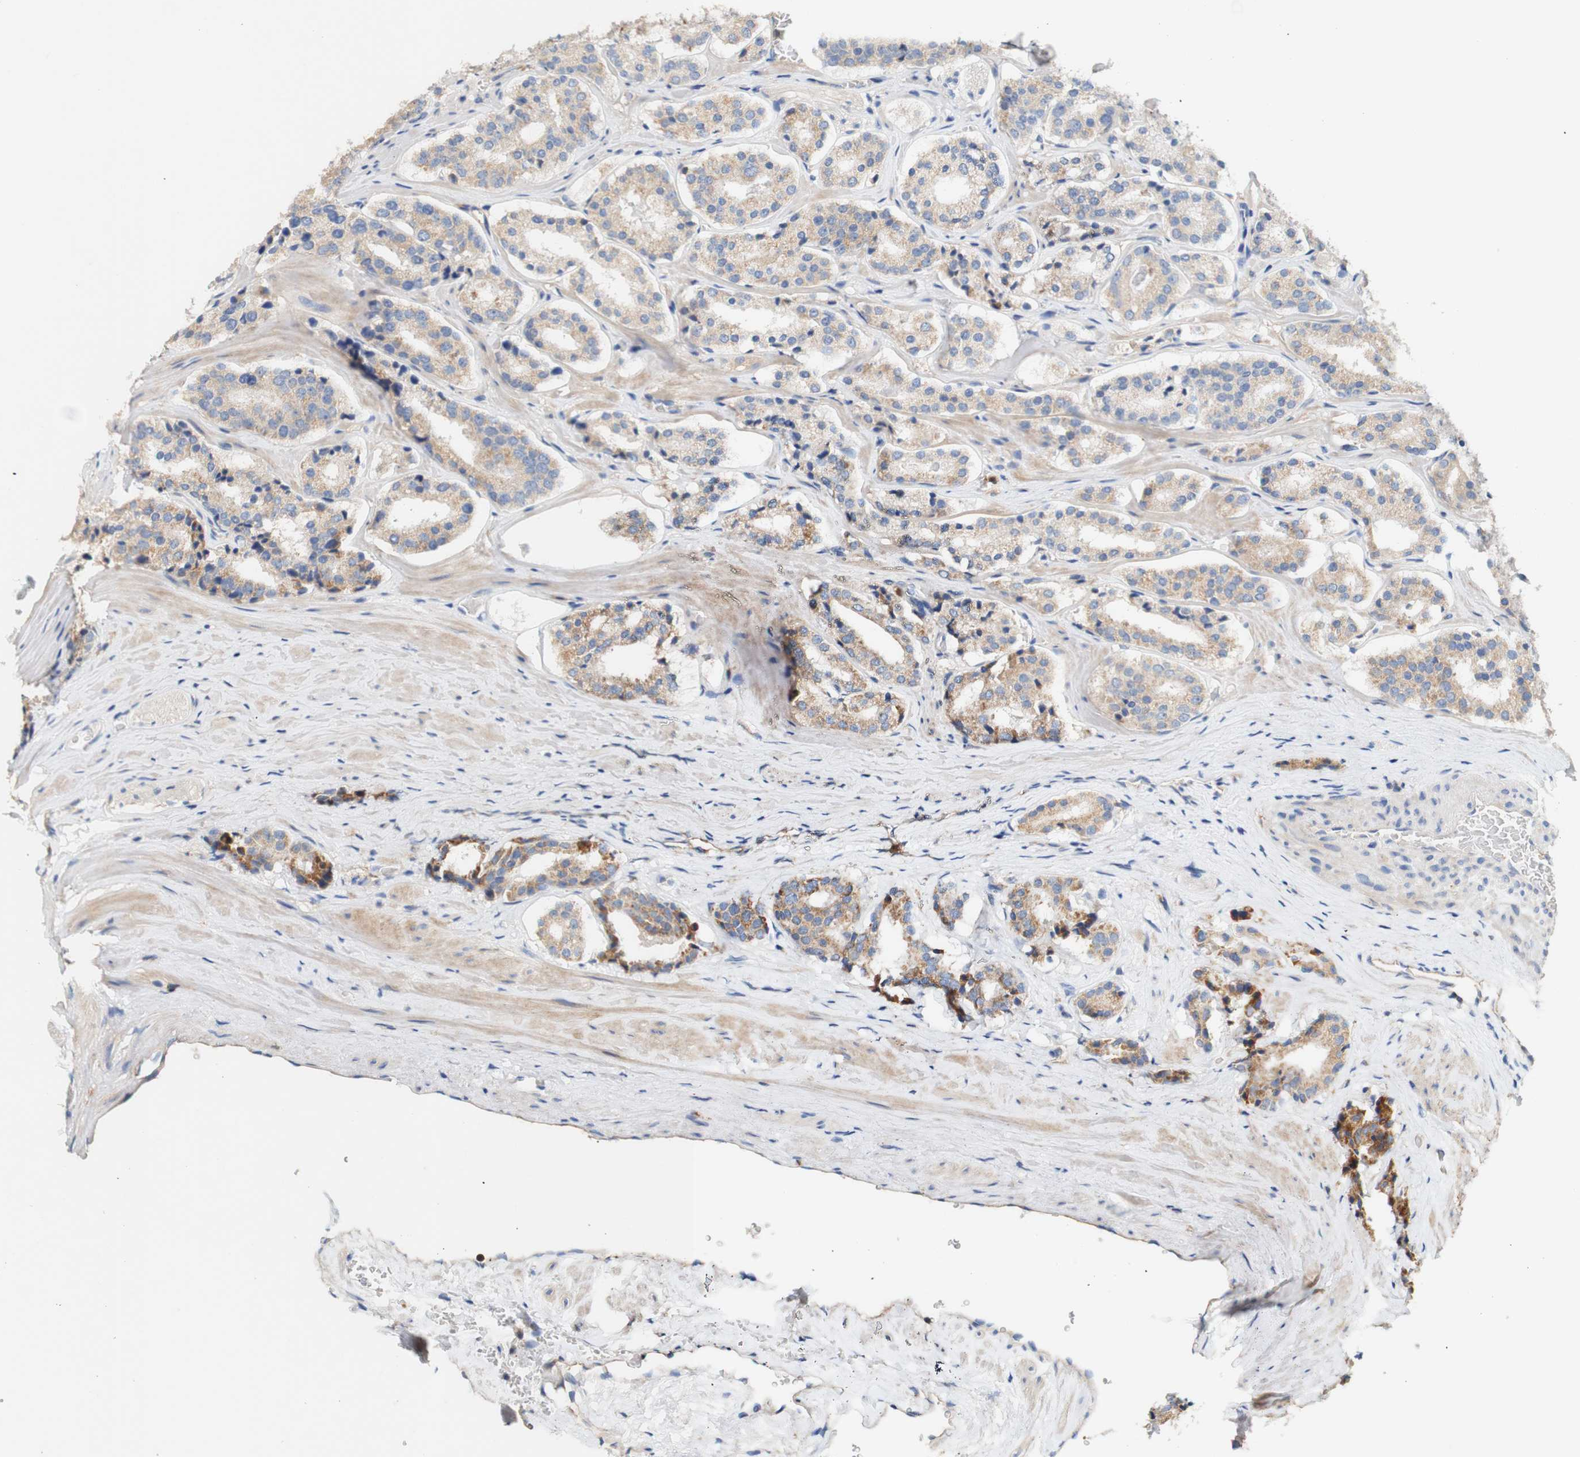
{"staining": {"intensity": "weak", "quantity": "25%-75%", "location": "cytoplasmic/membranous"}, "tissue": "prostate cancer", "cell_type": "Tumor cells", "image_type": "cancer", "snomed": [{"axis": "morphology", "description": "Adenocarcinoma, High grade"}, {"axis": "topography", "description": "Prostate"}], "caption": "DAB immunohistochemical staining of human prostate cancer (adenocarcinoma (high-grade)) reveals weak cytoplasmic/membranous protein expression in about 25%-75% of tumor cells.", "gene": "PCDH7", "patient": {"sex": "male", "age": 60}}